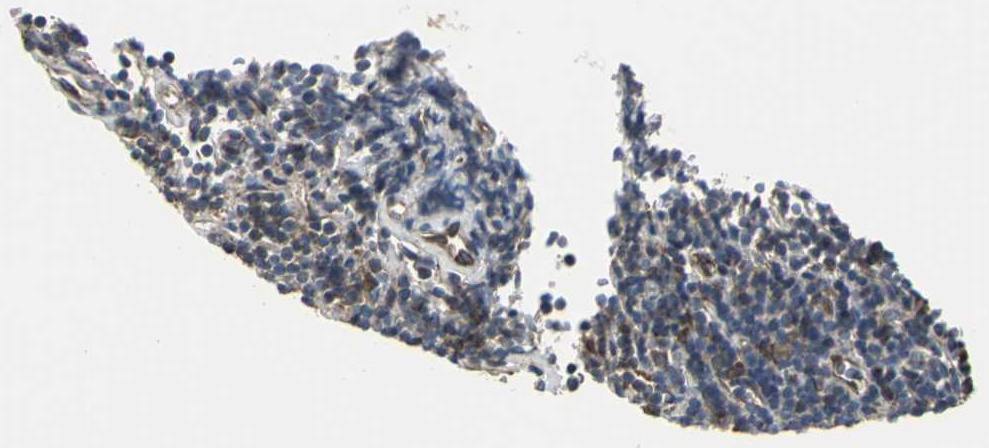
{"staining": {"intensity": "strong", "quantity": "25%-75%", "location": "cytoplasmic/membranous"}, "tissue": "lymphoma", "cell_type": "Tumor cells", "image_type": "cancer", "snomed": [{"axis": "morphology", "description": "Malignant lymphoma, non-Hodgkin's type, Low grade"}, {"axis": "topography", "description": "Lymph node"}], "caption": "Immunohistochemistry photomicrograph of neoplastic tissue: lymphoma stained using immunohistochemistry displays high levels of strong protein expression localized specifically in the cytoplasmic/membranous of tumor cells, appearing as a cytoplasmic/membranous brown color.", "gene": "HTATIP2", "patient": {"sex": "male", "age": 70}}